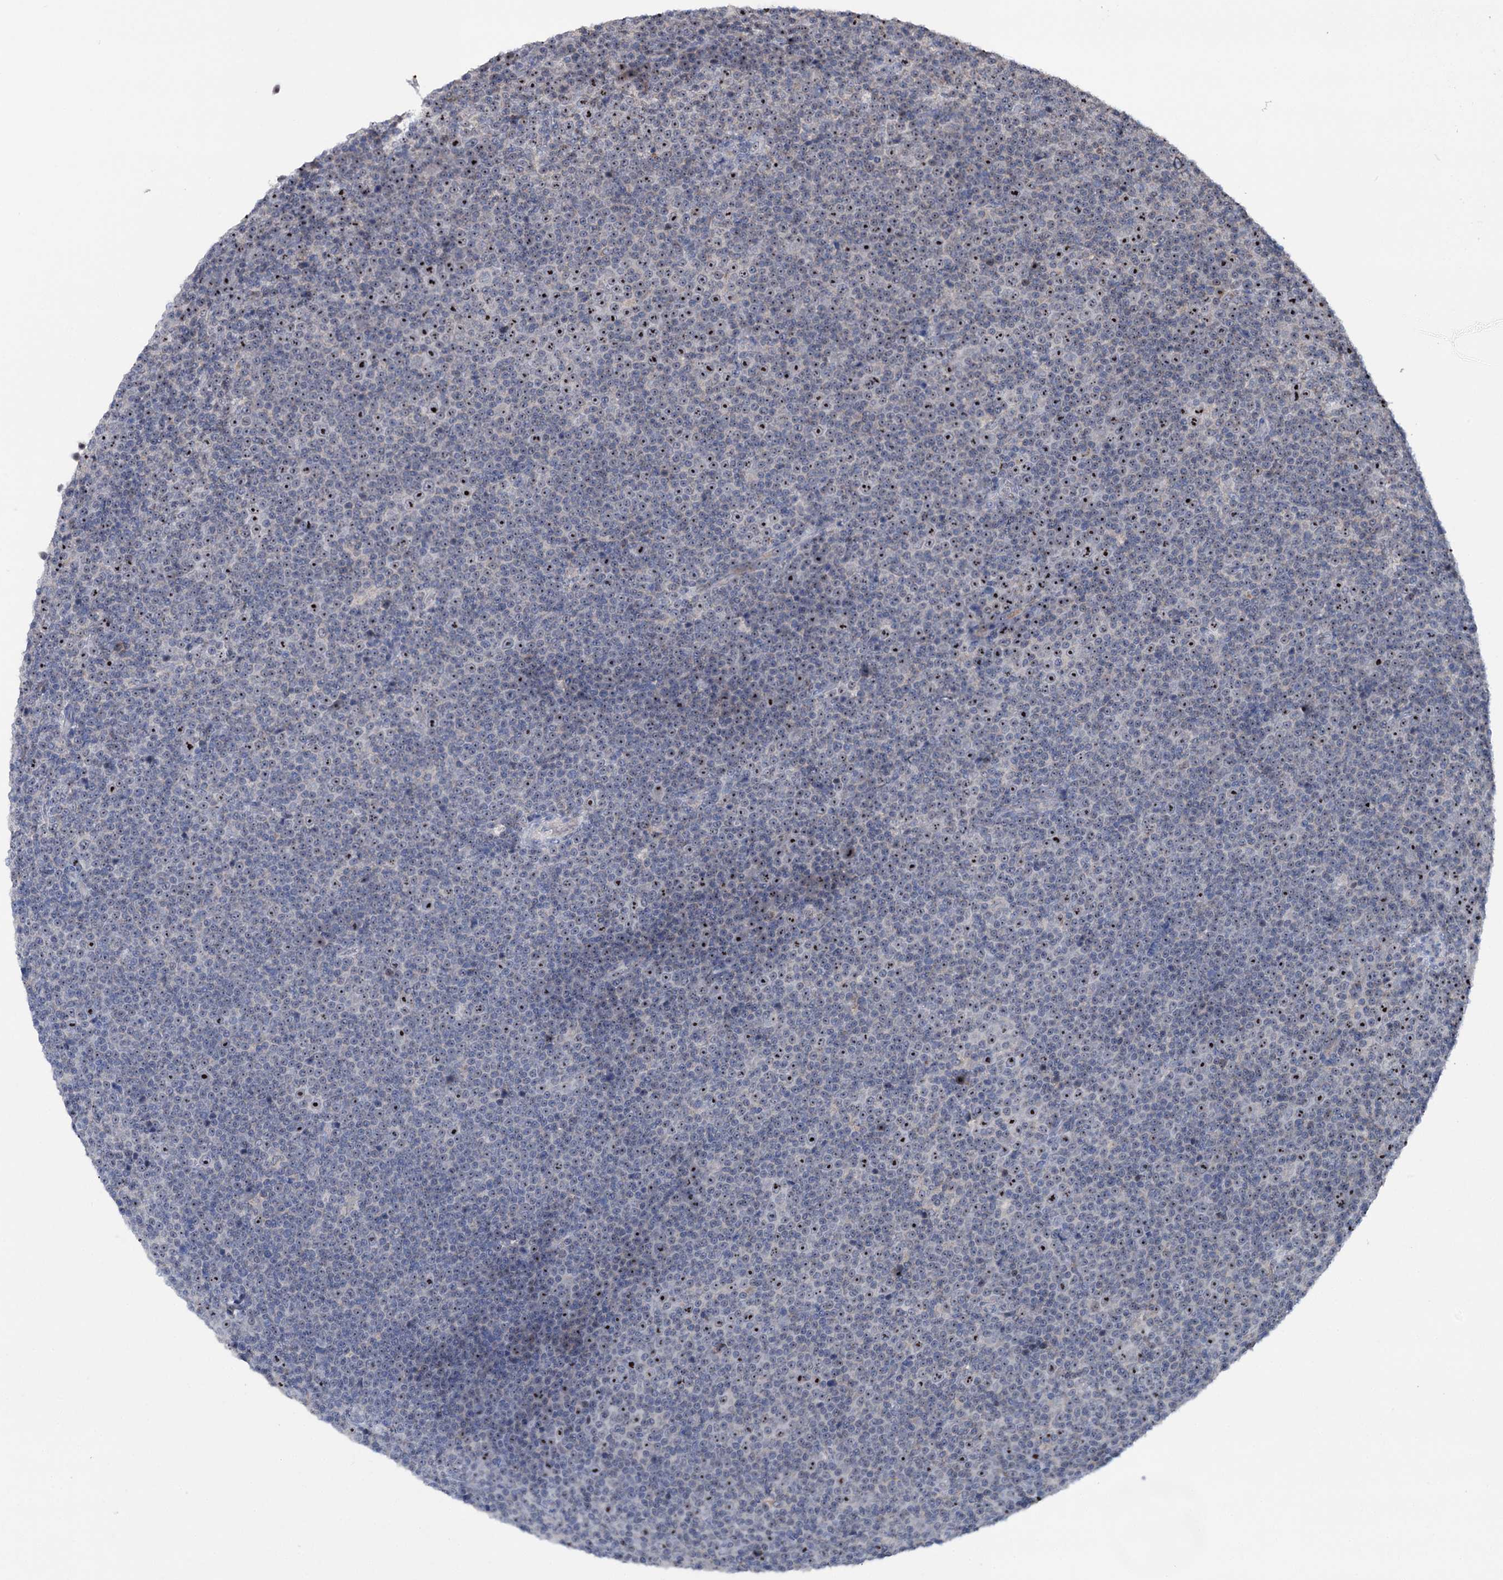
{"staining": {"intensity": "strong", "quantity": "<25%", "location": "nuclear"}, "tissue": "lymphoma", "cell_type": "Tumor cells", "image_type": "cancer", "snomed": [{"axis": "morphology", "description": "Malignant lymphoma, non-Hodgkin's type, Low grade"}, {"axis": "topography", "description": "Lymph node"}], "caption": "Malignant lymphoma, non-Hodgkin's type (low-grade) stained with a brown dye reveals strong nuclear positive expression in about <25% of tumor cells.", "gene": "HTR3B", "patient": {"sex": "female", "age": 67}}